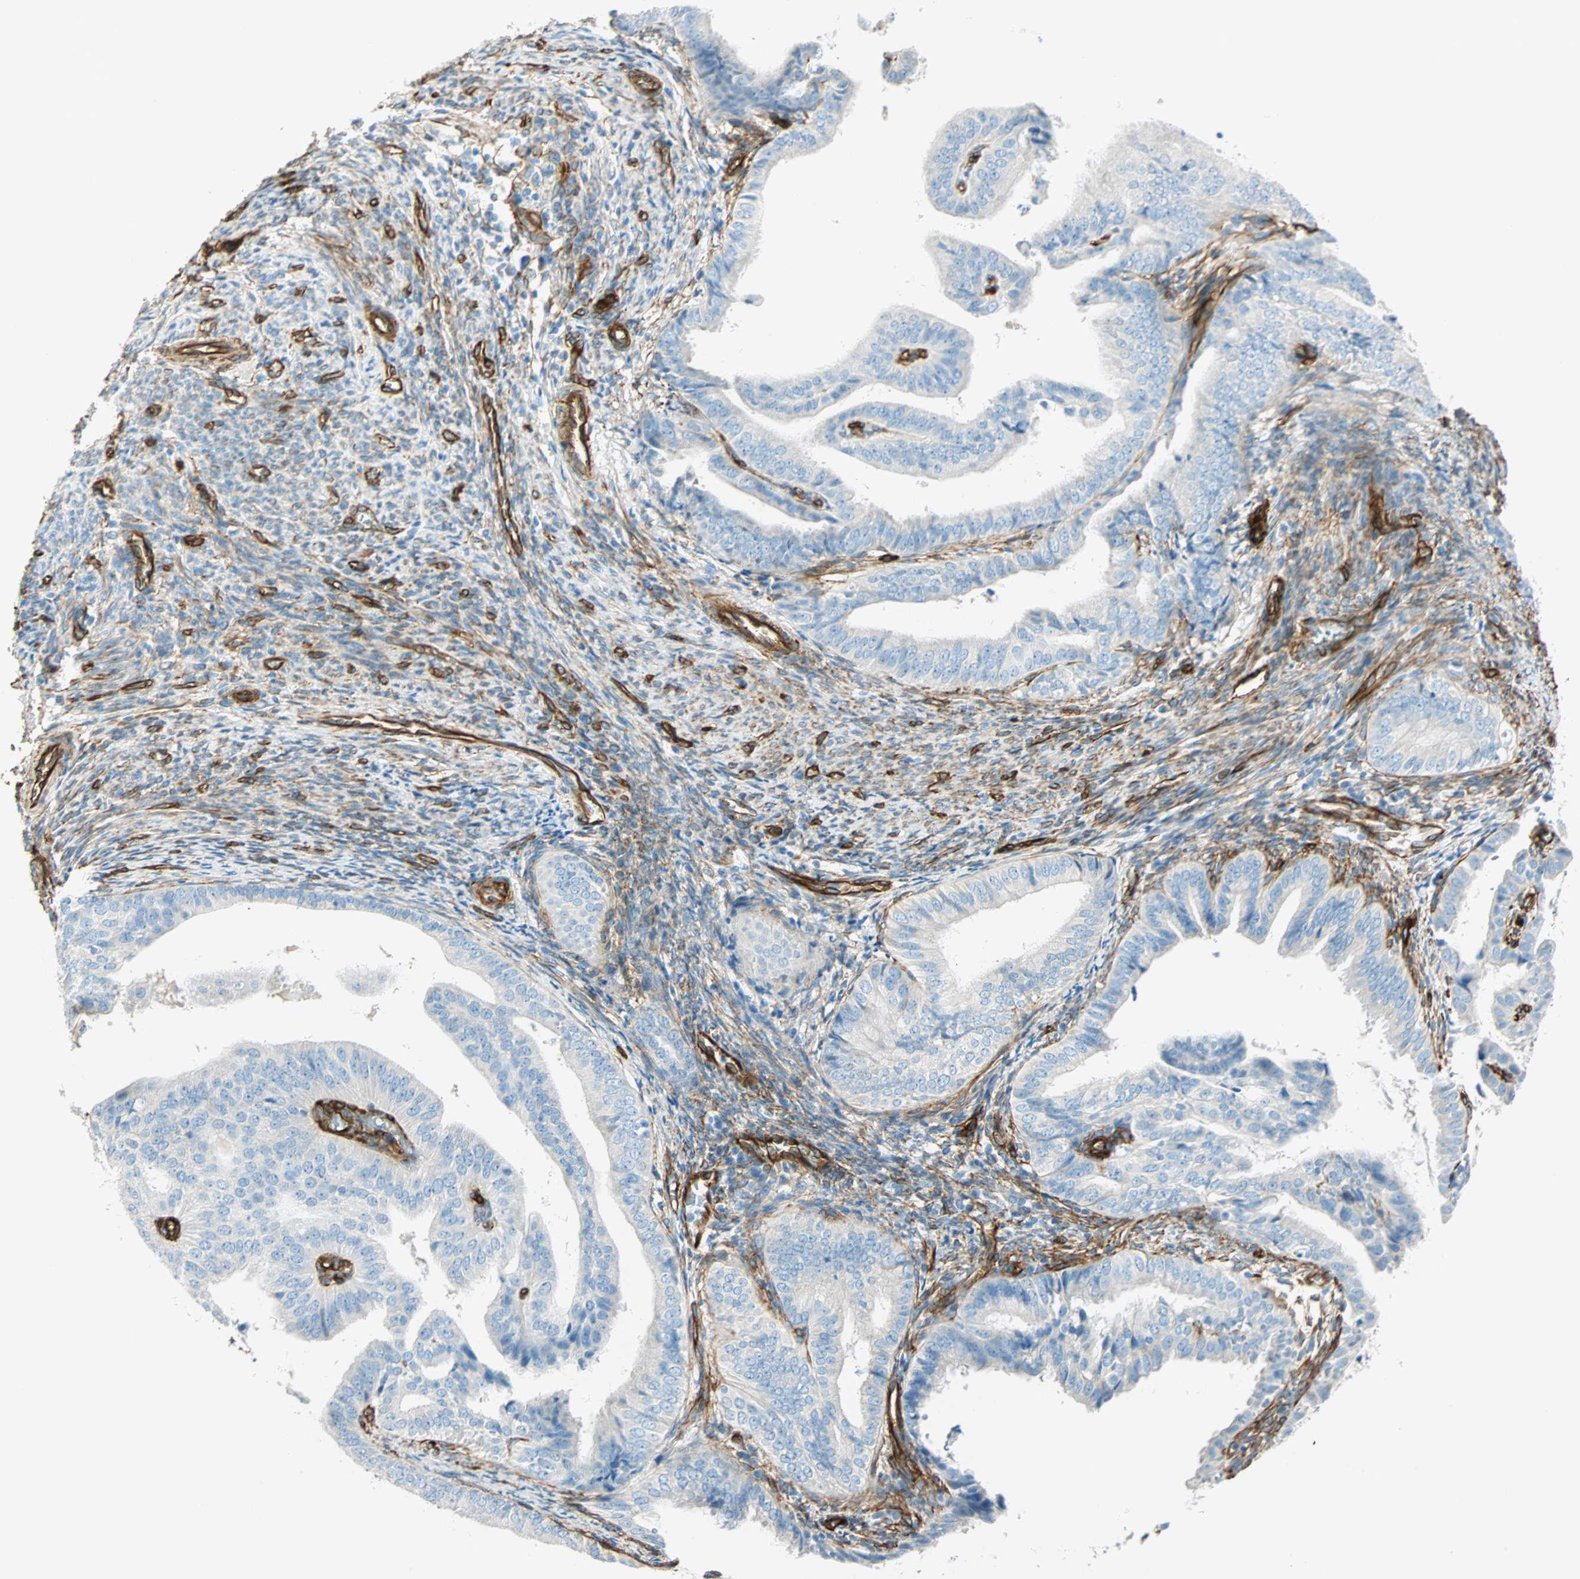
{"staining": {"intensity": "negative", "quantity": "none", "location": "none"}, "tissue": "endometrial cancer", "cell_type": "Tumor cells", "image_type": "cancer", "snomed": [{"axis": "morphology", "description": "Adenocarcinoma, NOS"}, {"axis": "topography", "description": "Endometrium"}], "caption": "Human adenocarcinoma (endometrial) stained for a protein using immunohistochemistry (IHC) displays no staining in tumor cells.", "gene": "NES", "patient": {"sex": "female", "age": 58}}